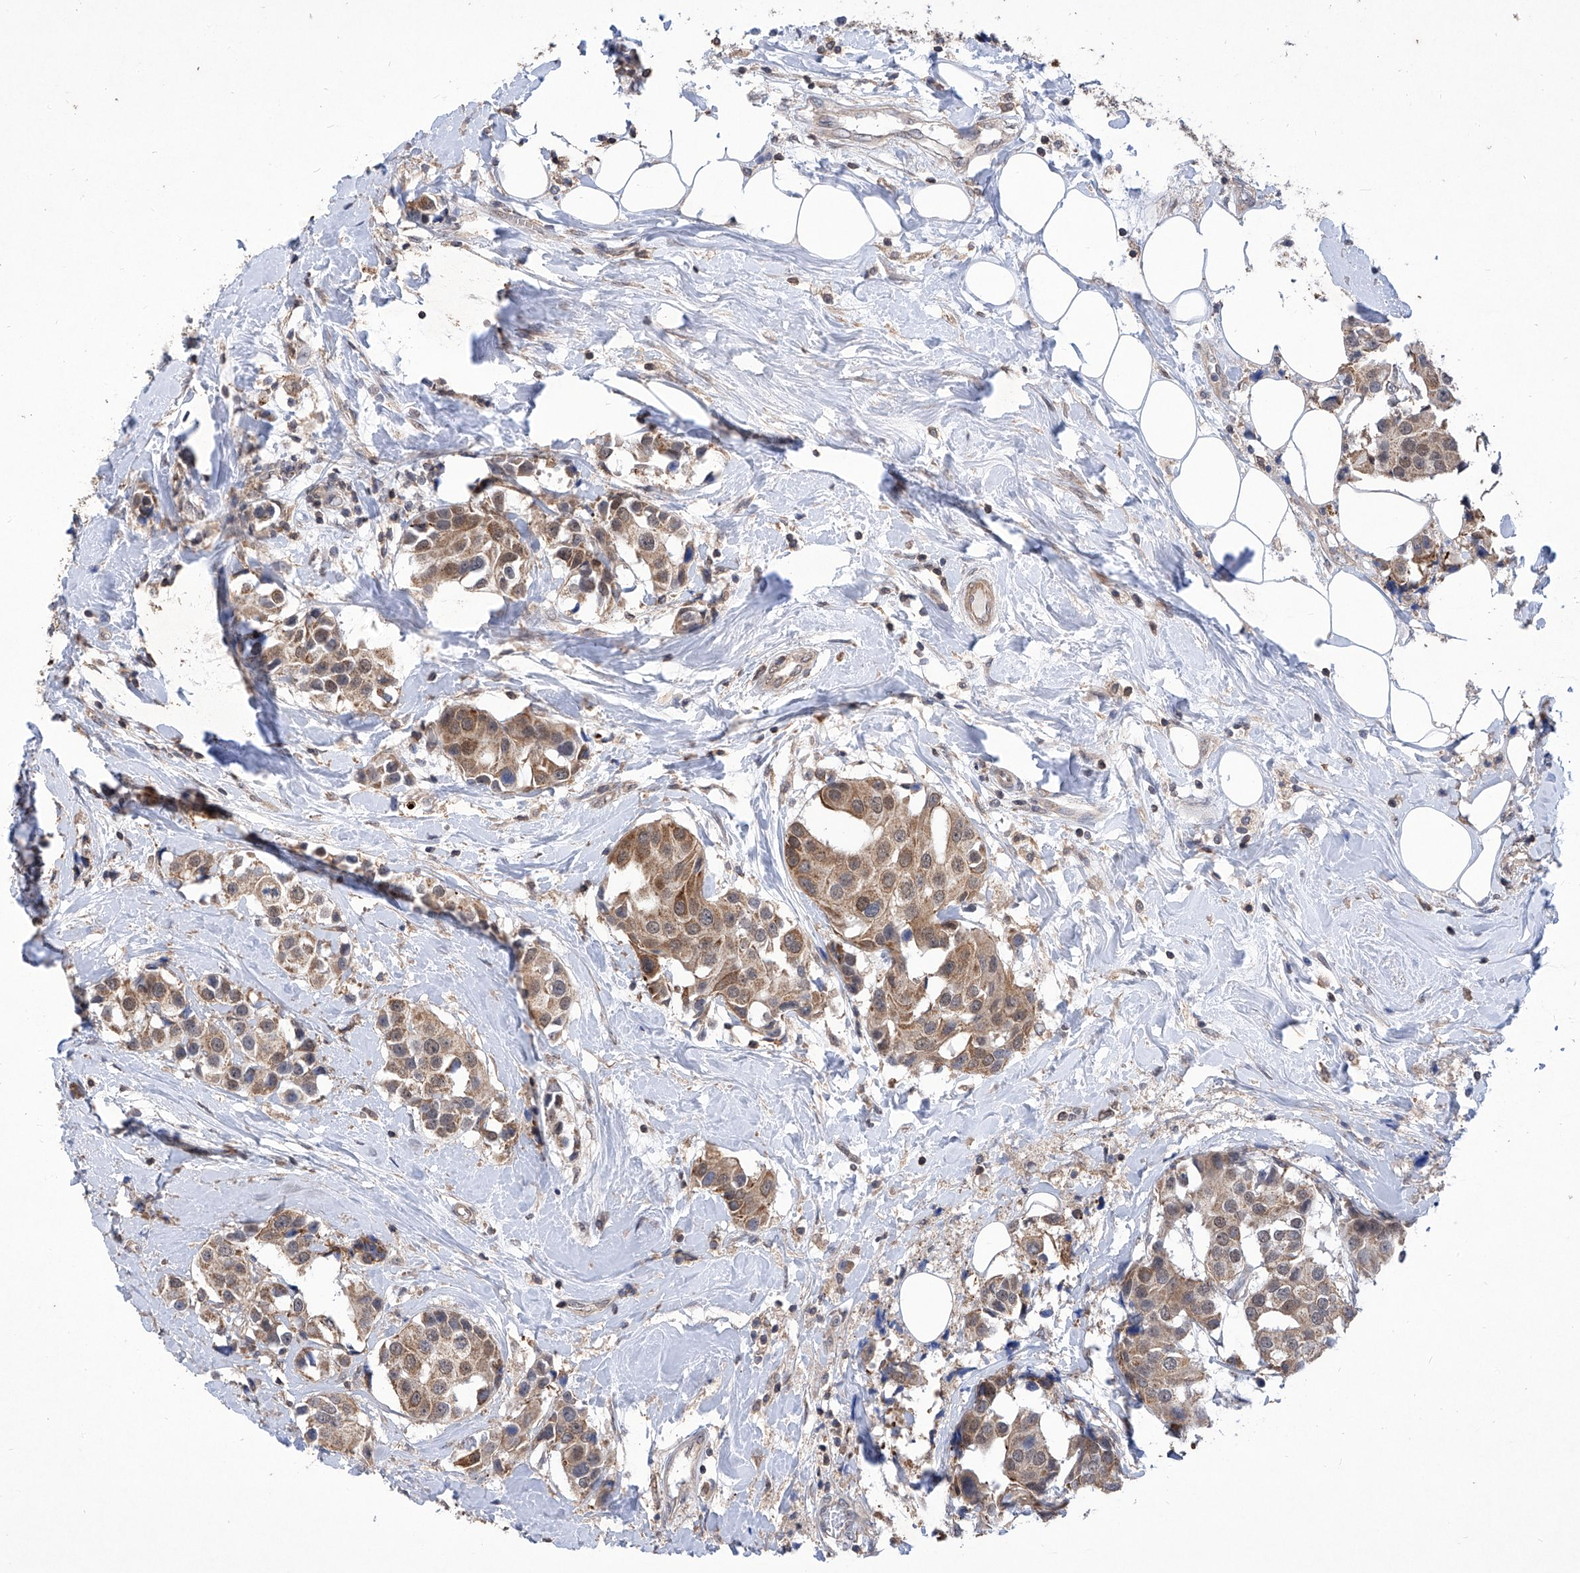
{"staining": {"intensity": "moderate", "quantity": ">75%", "location": "cytoplasmic/membranous"}, "tissue": "breast cancer", "cell_type": "Tumor cells", "image_type": "cancer", "snomed": [{"axis": "morphology", "description": "Normal tissue, NOS"}, {"axis": "morphology", "description": "Duct carcinoma"}, {"axis": "topography", "description": "Breast"}], "caption": "The immunohistochemical stain highlights moderate cytoplasmic/membranous positivity in tumor cells of breast intraductal carcinoma tissue. (IHC, brightfield microscopy, high magnification).", "gene": "KIFC2", "patient": {"sex": "female", "age": 39}}